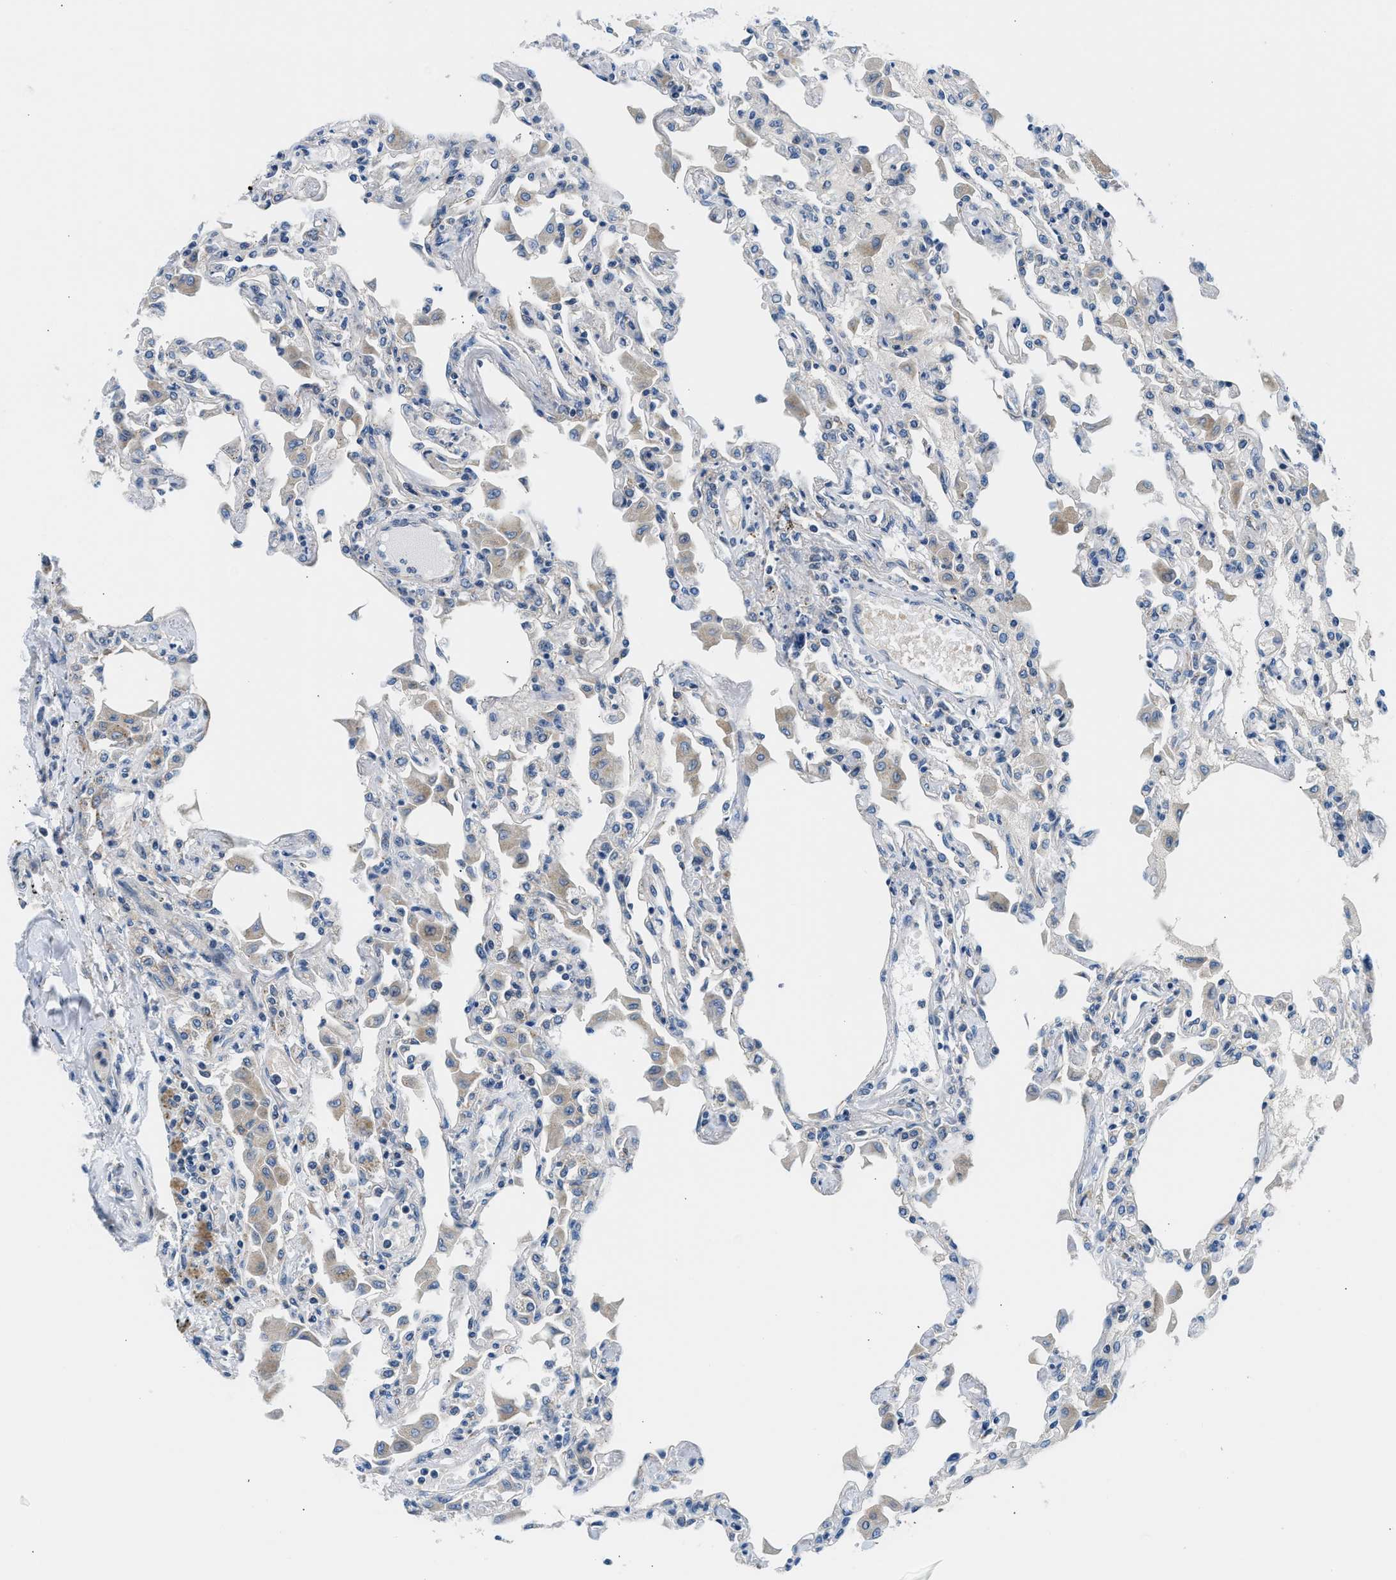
{"staining": {"intensity": "moderate", "quantity": "<25%", "location": "cytoplasmic/membranous"}, "tissue": "lung", "cell_type": "Alveolar cells", "image_type": "normal", "snomed": [{"axis": "morphology", "description": "Normal tissue, NOS"}, {"axis": "topography", "description": "Bronchus"}, {"axis": "topography", "description": "Lung"}], "caption": "Lung was stained to show a protein in brown. There is low levels of moderate cytoplasmic/membranous positivity in approximately <25% of alveolar cells.", "gene": "LPIN2", "patient": {"sex": "female", "age": 49}}